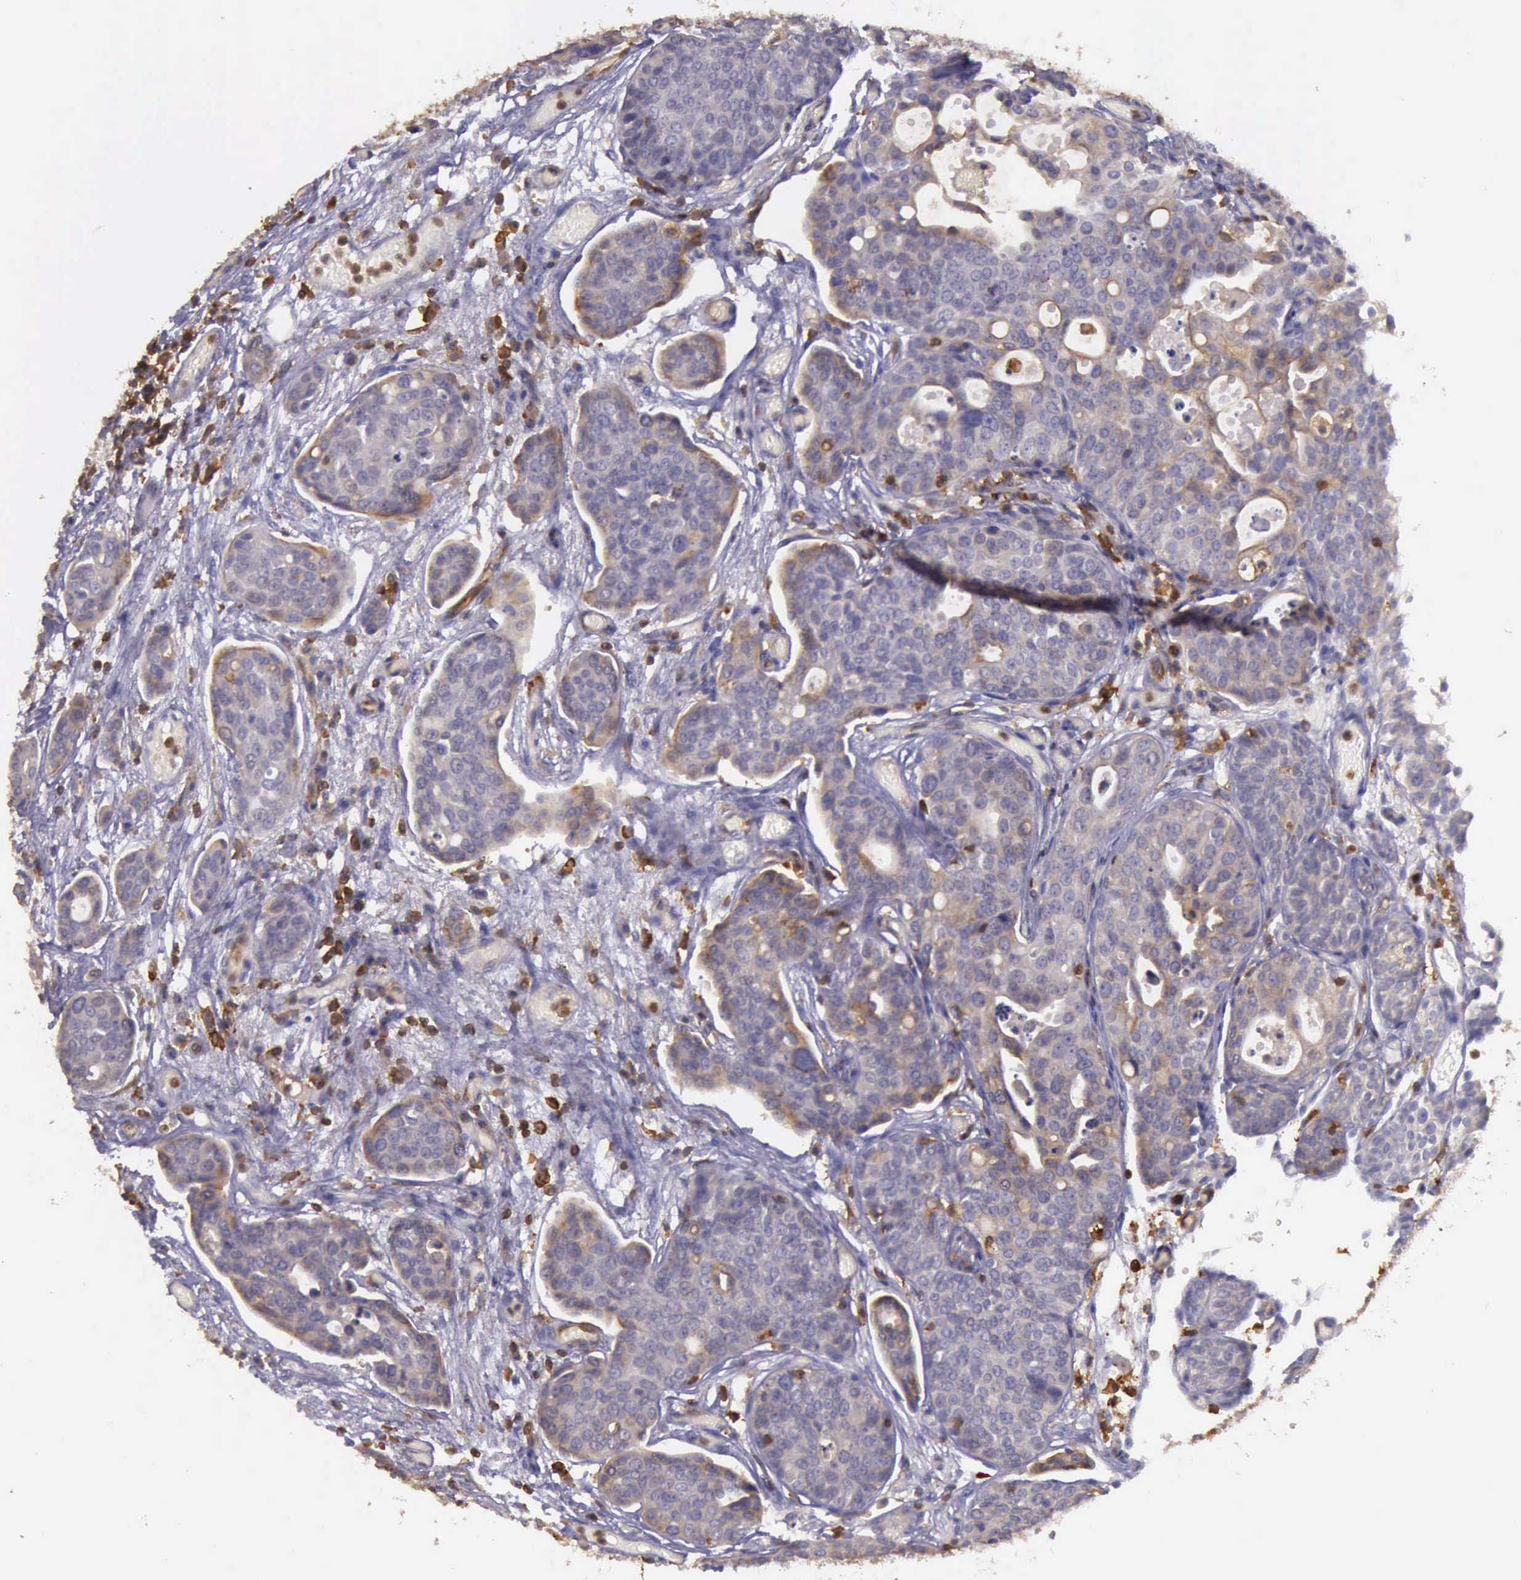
{"staining": {"intensity": "weak", "quantity": "25%-75%", "location": "cytoplasmic/membranous"}, "tissue": "urothelial cancer", "cell_type": "Tumor cells", "image_type": "cancer", "snomed": [{"axis": "morphology", "description": "Urothelial carcinoma, High grade"}, {"axis": "topography", "description": "Urinary bladder"}], "caption": "A low amount of weak cytoplasmic/membranous expression is identified in about 25%-75% of tumor cells in high-grade urothelial carcinoma tissue.", "gene": "ARHGAP4", "patient": {"sex": "male", "age": 78}}